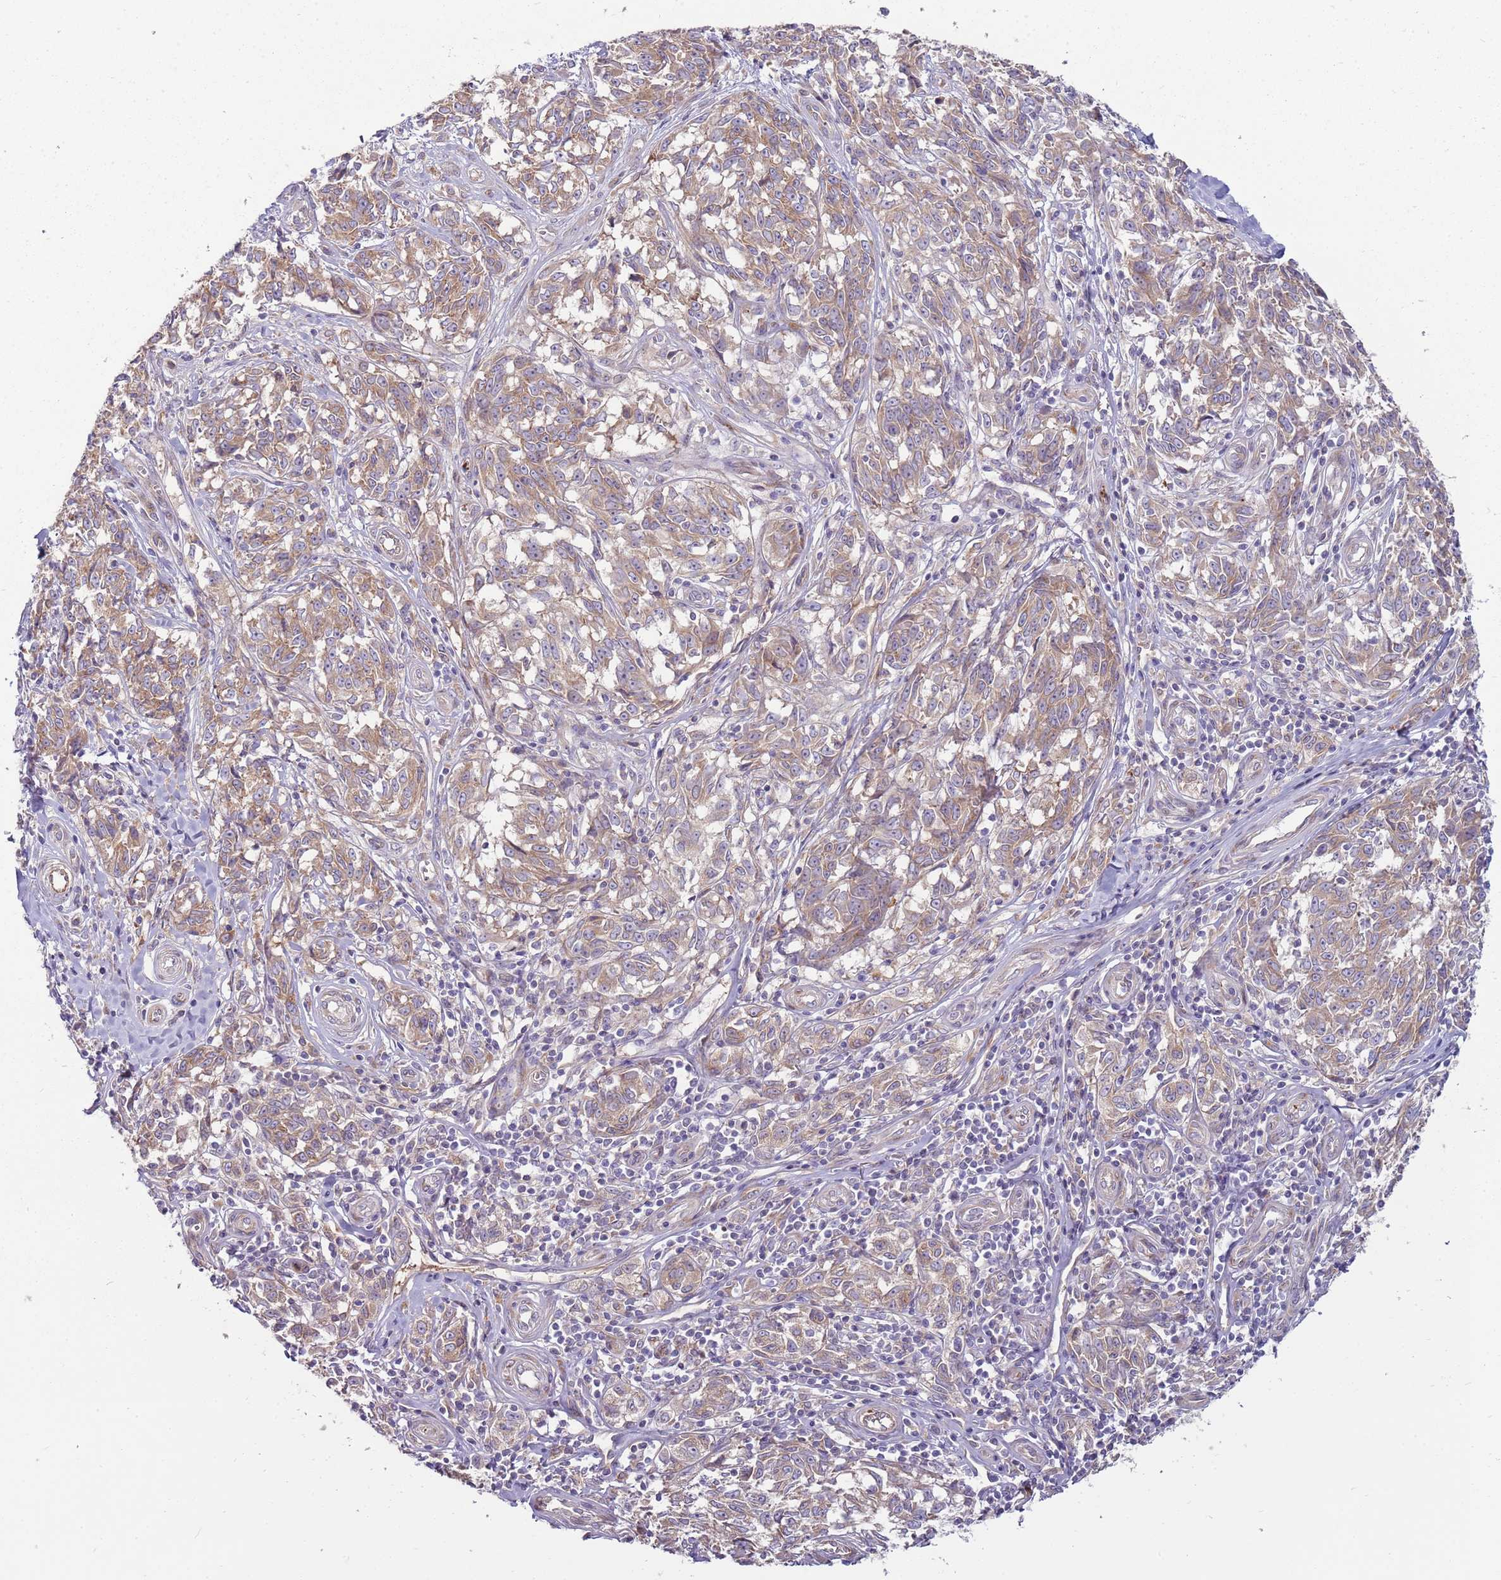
{"staining": {"intensity": "moderate", "quantity": ">75%", "location": "cytoplasmic/membranous"}, "tissue": "melanoma", "cell_type": "Tumor cells", "image_type": "cancer", "snomed": [{"axis": "morphology", "description": "Normal tissue, NOS"}, {"axis": "morphology", "description": "Malignant melanoma, NOS"}, {"axis": "topography", "description": "Skin"}], "caption": "Immunohistochemical staining of human melanoma demonstrates medium levels of moderate cytoplasmic/membranous expression in approximately >75% of tumor cells. Immunohistochemistry stains the protein of interest in brown and the nuclei are stained blue.", "gene": "EMC1", "patient": {"sex": "female", "age": 64}}